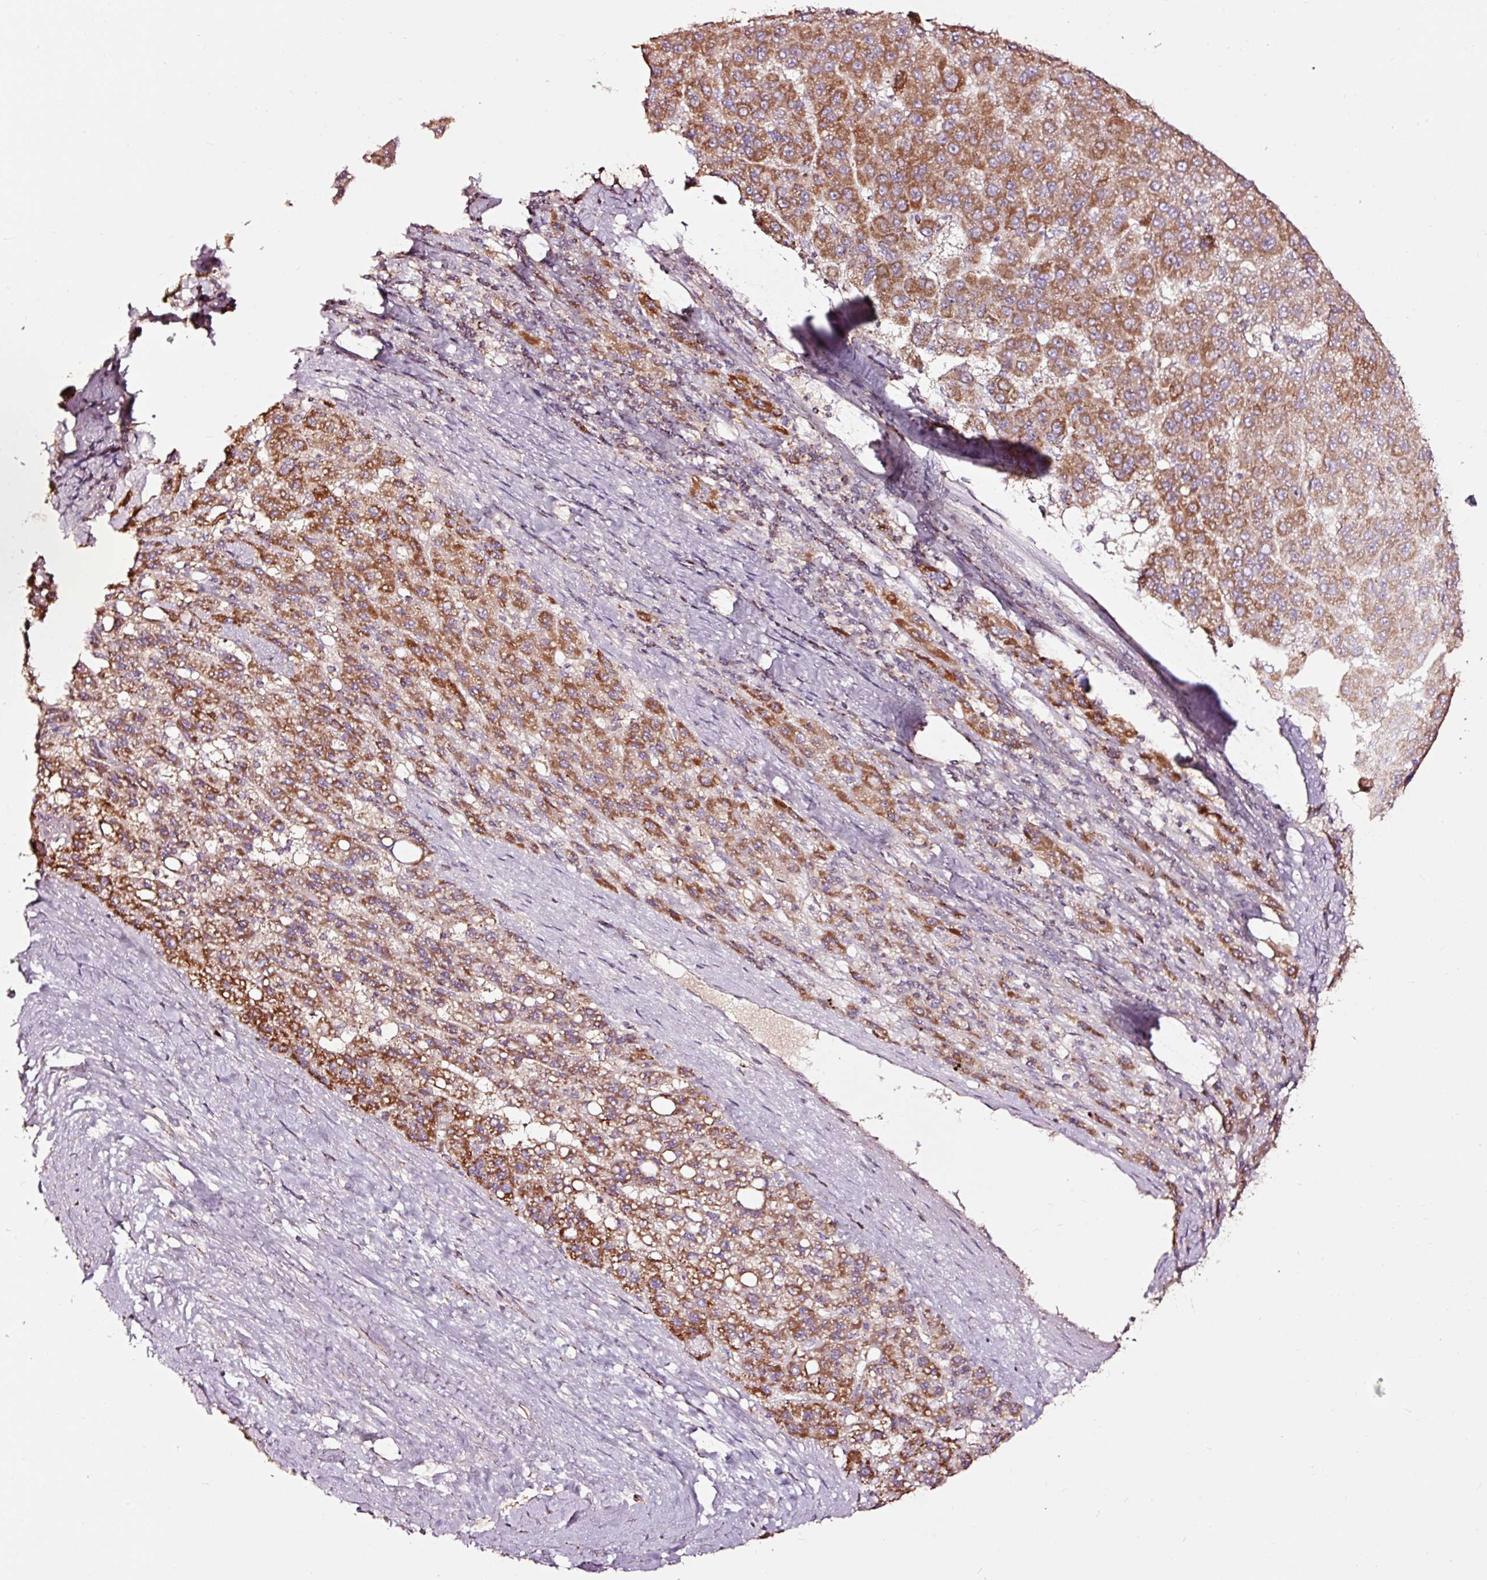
{"staining": {"intensity": "strong", "quantity": ">75%", "location": "cytoplasmic/membranous"}, "tissue": "liver cancer", "cell_type": "Tumor cells", "image_type": "cancer", "snomed": [{"axis": "morphology", "description": "Carcinoma, Hepatocellular, NOS"}, {"axis": "topography", "description": "Liver"}], "caption": "Protein staining by IHC demonstrates strong cytoplasmic/membranous positivity in approximately >75% of tumor cells in liver cancer (hepatocellular carcinoma).", "gene": "TPM1", "patient": {"sex": "female", "age": 82}}